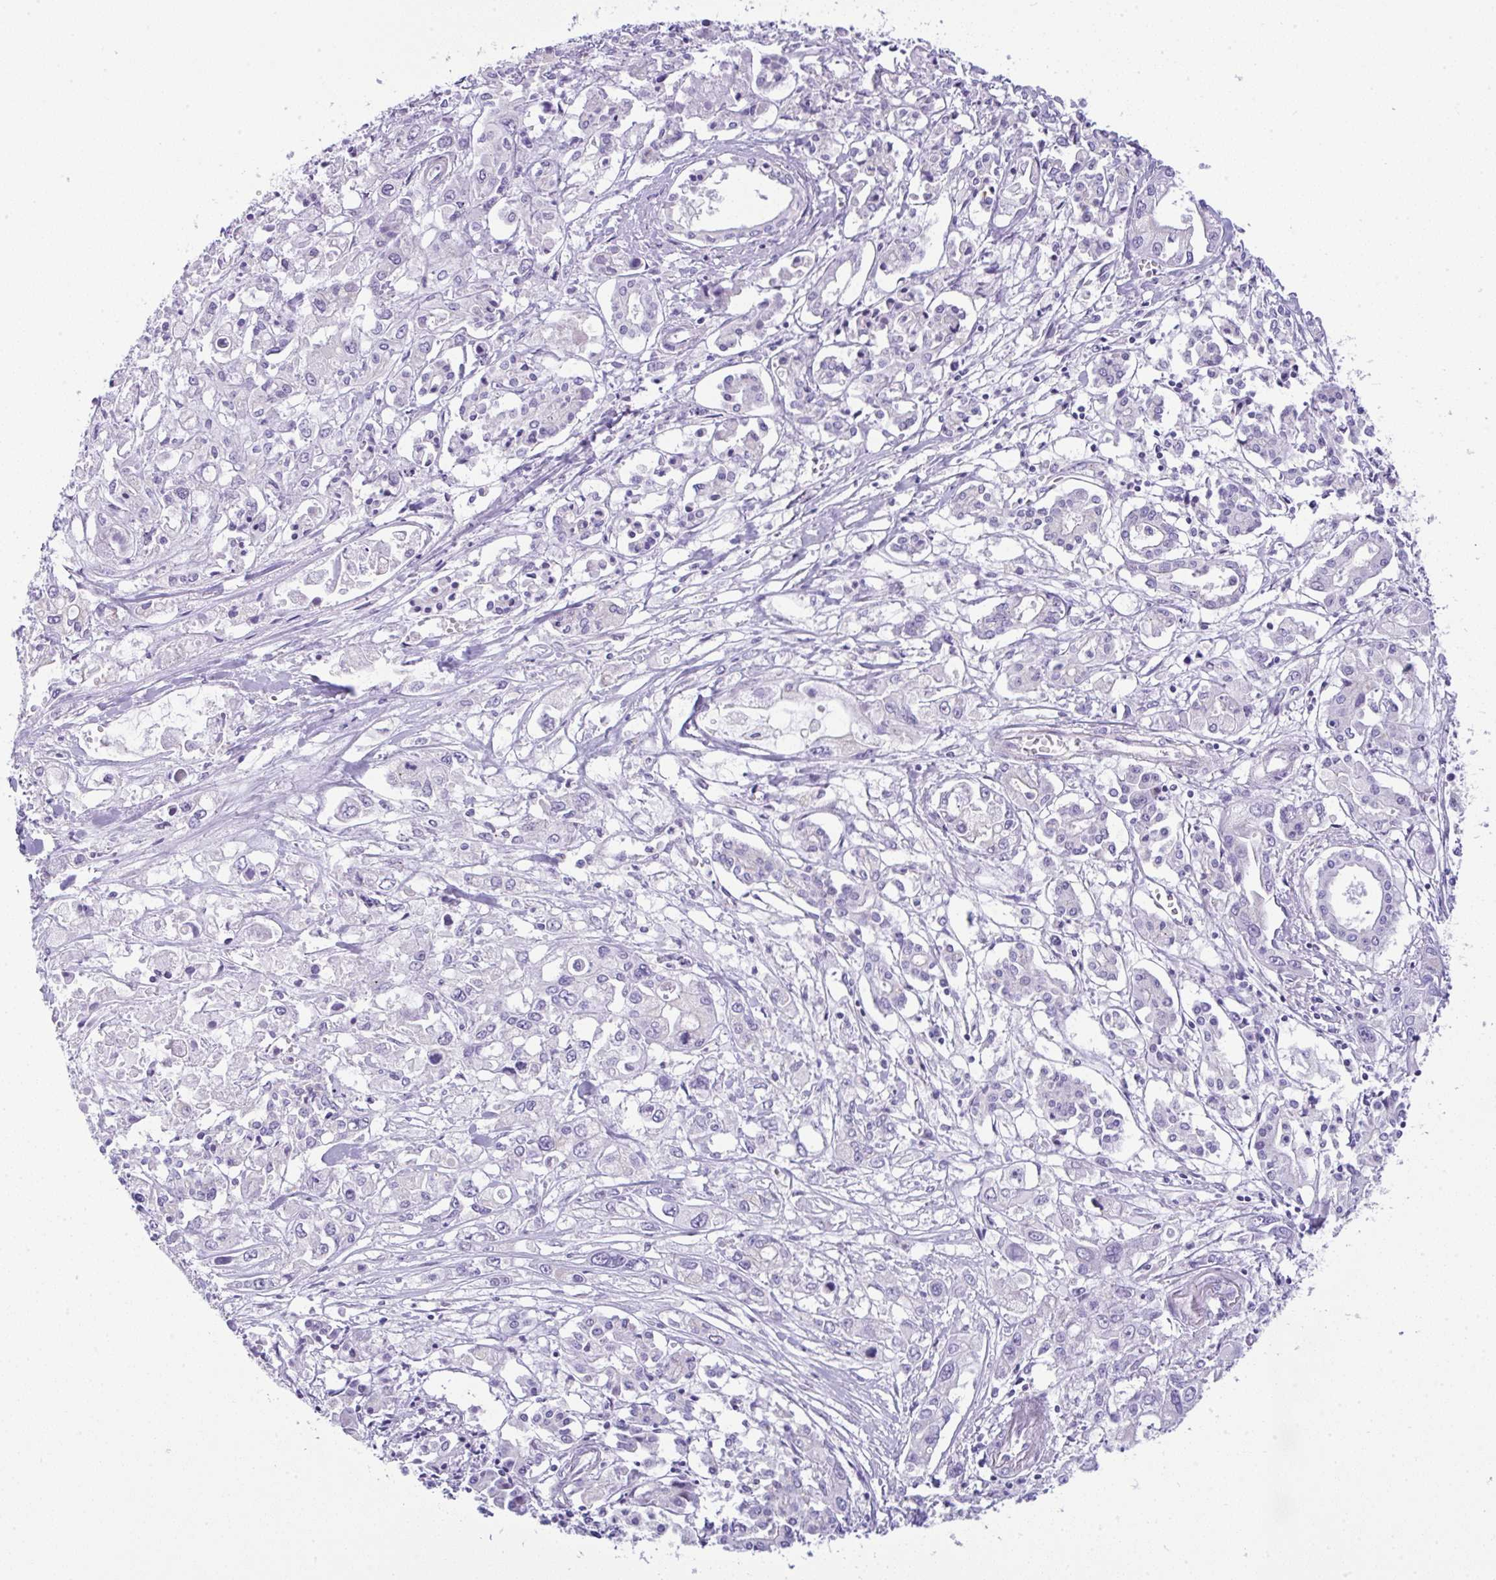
{"staining": {"intensity": "negative", "quantity": "none", "location": "none"}, "tissue": "pancreatic cancer", "cell_type": "Tumor cells", "image_type": "cancer", "snomed": [{"axis": "morphology", "description": "Adenocarcinoma, NOS"}, {"axis": "topography", "description": "Pancreas"}], "caption": "Pancreatic adenocarcinoma stained for a protein using immunohistochemistry (IHC) shows no staining tumor cells.", "gene": "FAM177A1", "patient": {"sex": "male", "age": 71}}